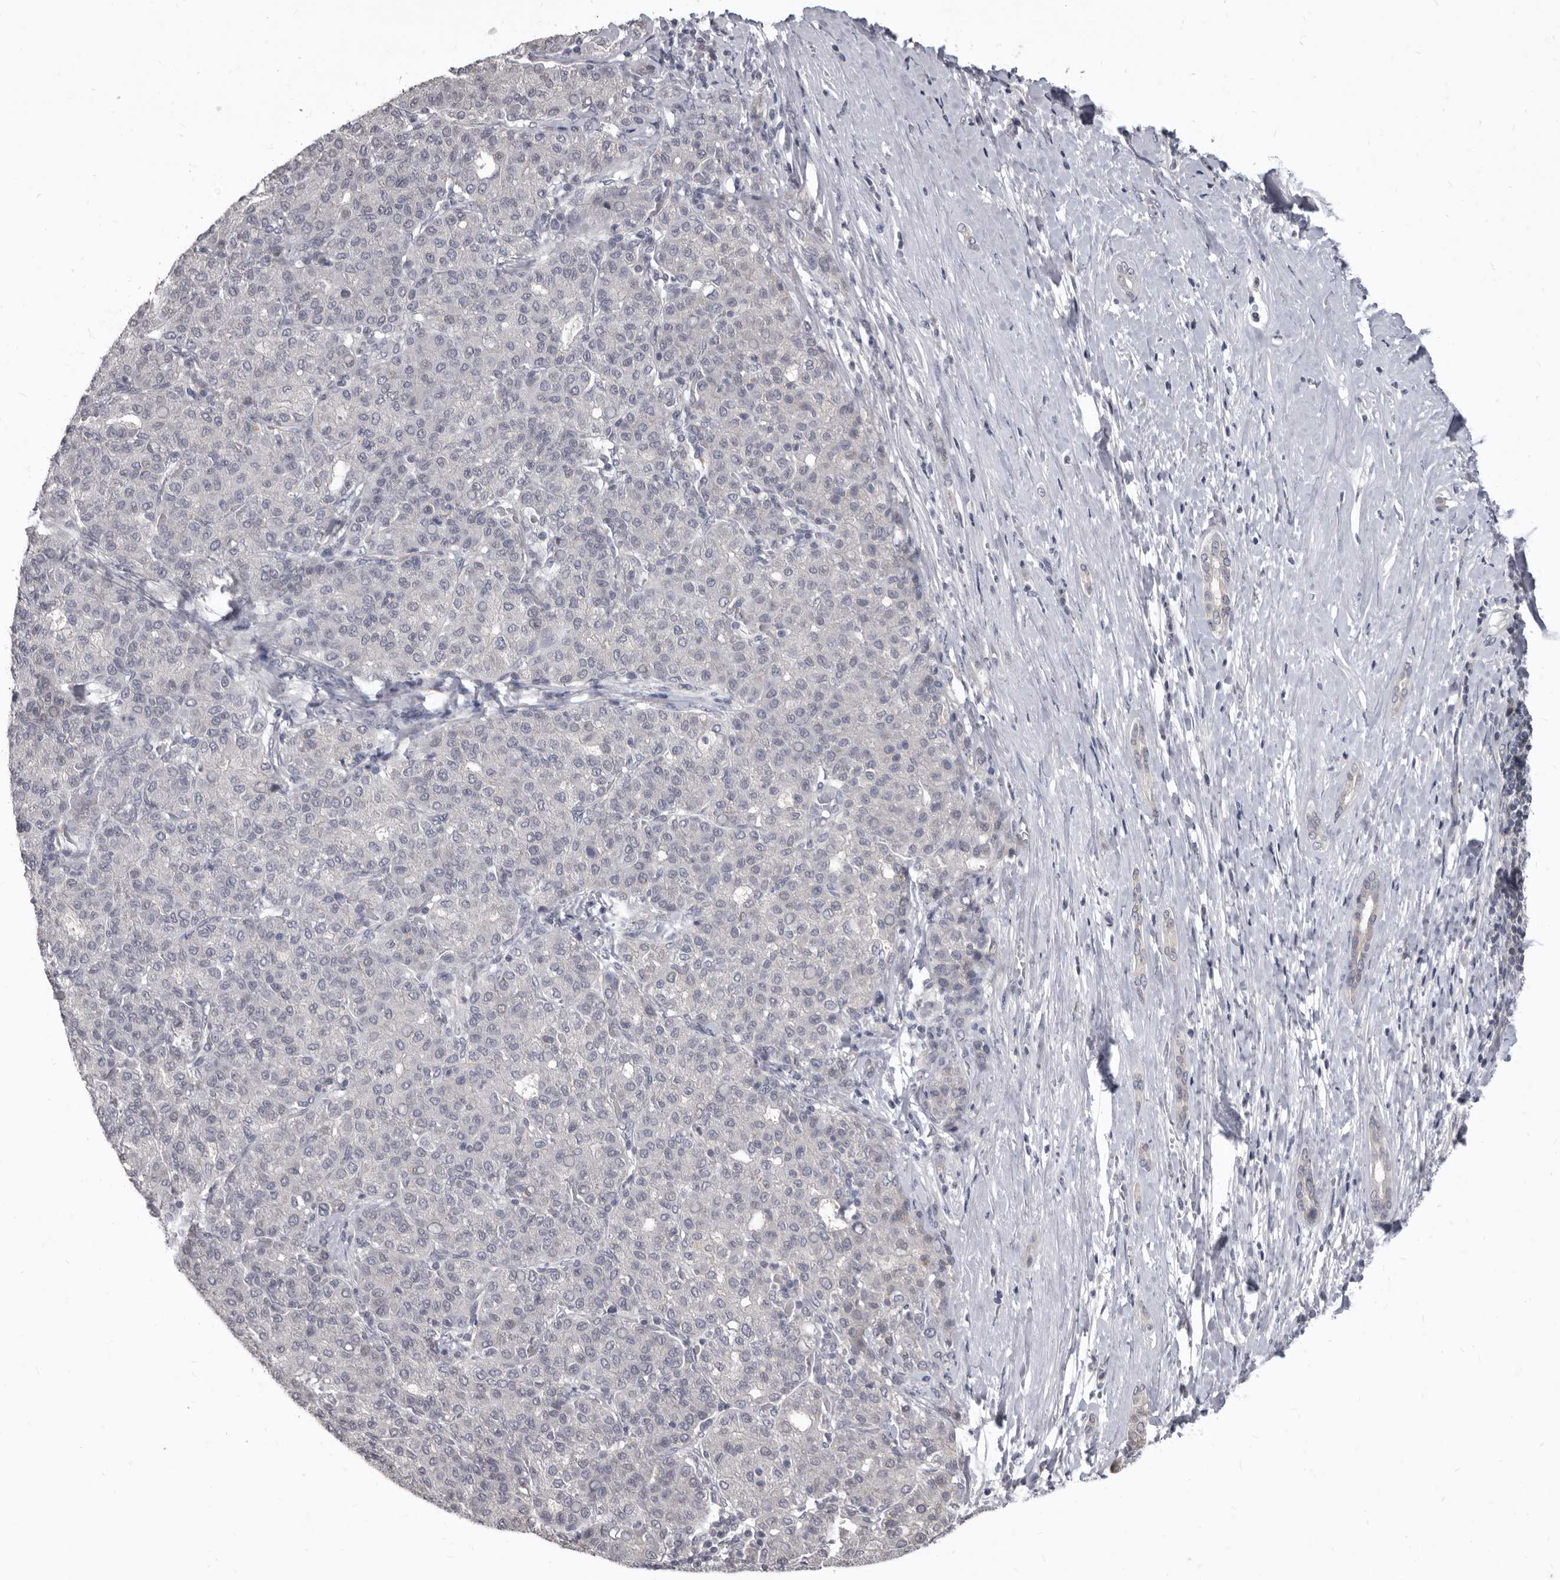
{"staining": {"intensity": "negative", "quantity": "none", "location": "none"}, "tissue": "liver cancer", "cell_type": "Tumor cells", "image_type": "cancer", "snomed": [{"axis": "morphology", "description": "Carcinoma, Hepatocellular, NOS"}, {"axis": "topography", "description": "Liver"}], "caption": "High power microscopy histopathology image of an immunohistochemistry (IHC) histopathology image of hepatocellular carcinoma (liver), revealing no significant staining in tumor cells.", "gene": "SULT1E1", "patient": {"sex": "male", "age": 65}}